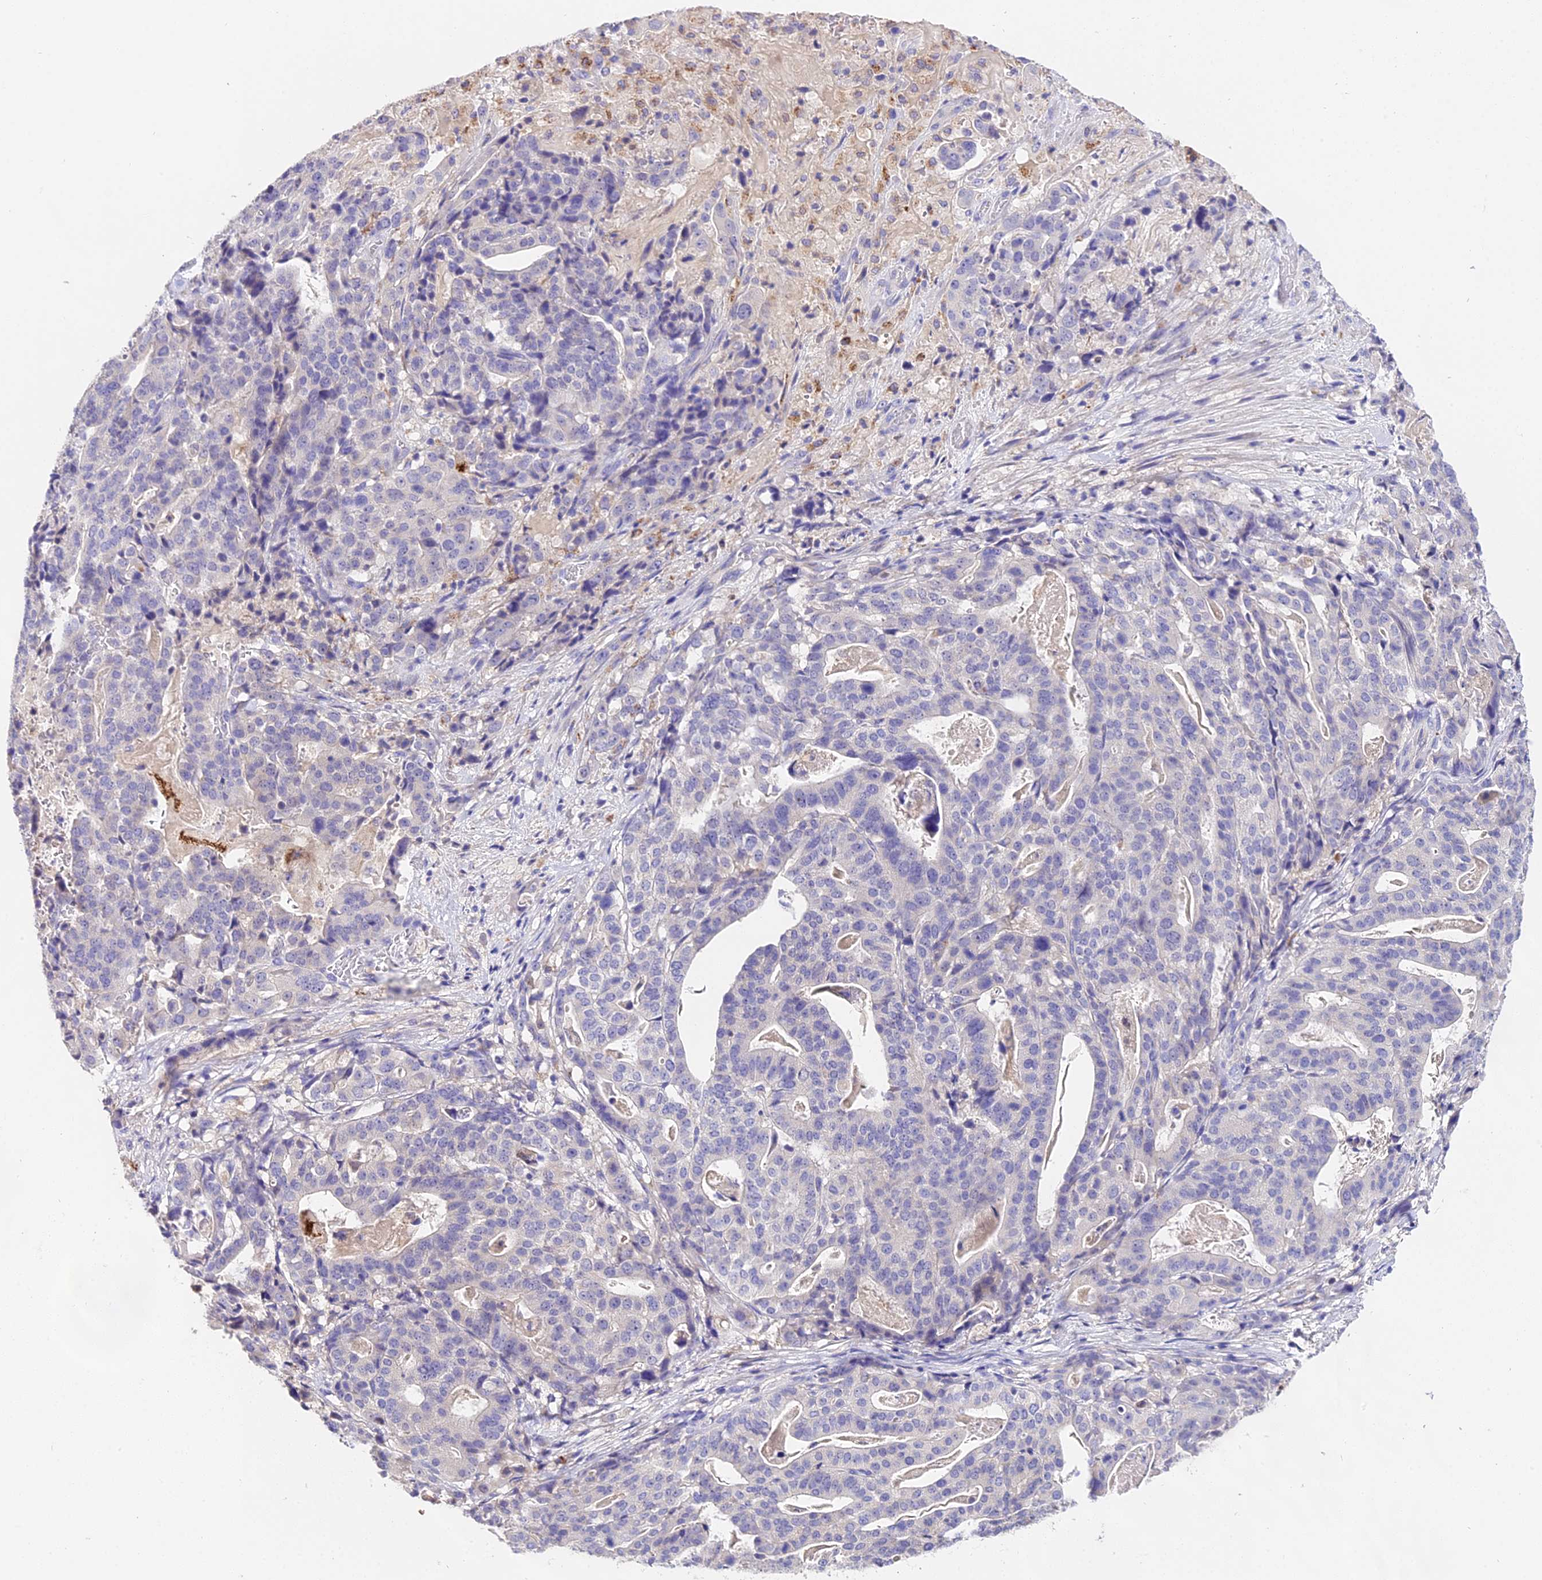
{"staining": {"intensity": "negative", "quantity": "none", "location": "none"}, "tissue": "stomach cancer", "cell_type": "Tumor cells", "image_type": "cancer", "snomed": [{"axis": "morphology", "description": "Adenocarcinoma, NOS"}, {"axis": "topography", "description": "Stomach"}], "caption": "Tumor cells are negative for protein expression in human stomach cancer (adenocarcinoma).", "gene": "LYPD6", "patient": {"sex": "male", "age": 48}}